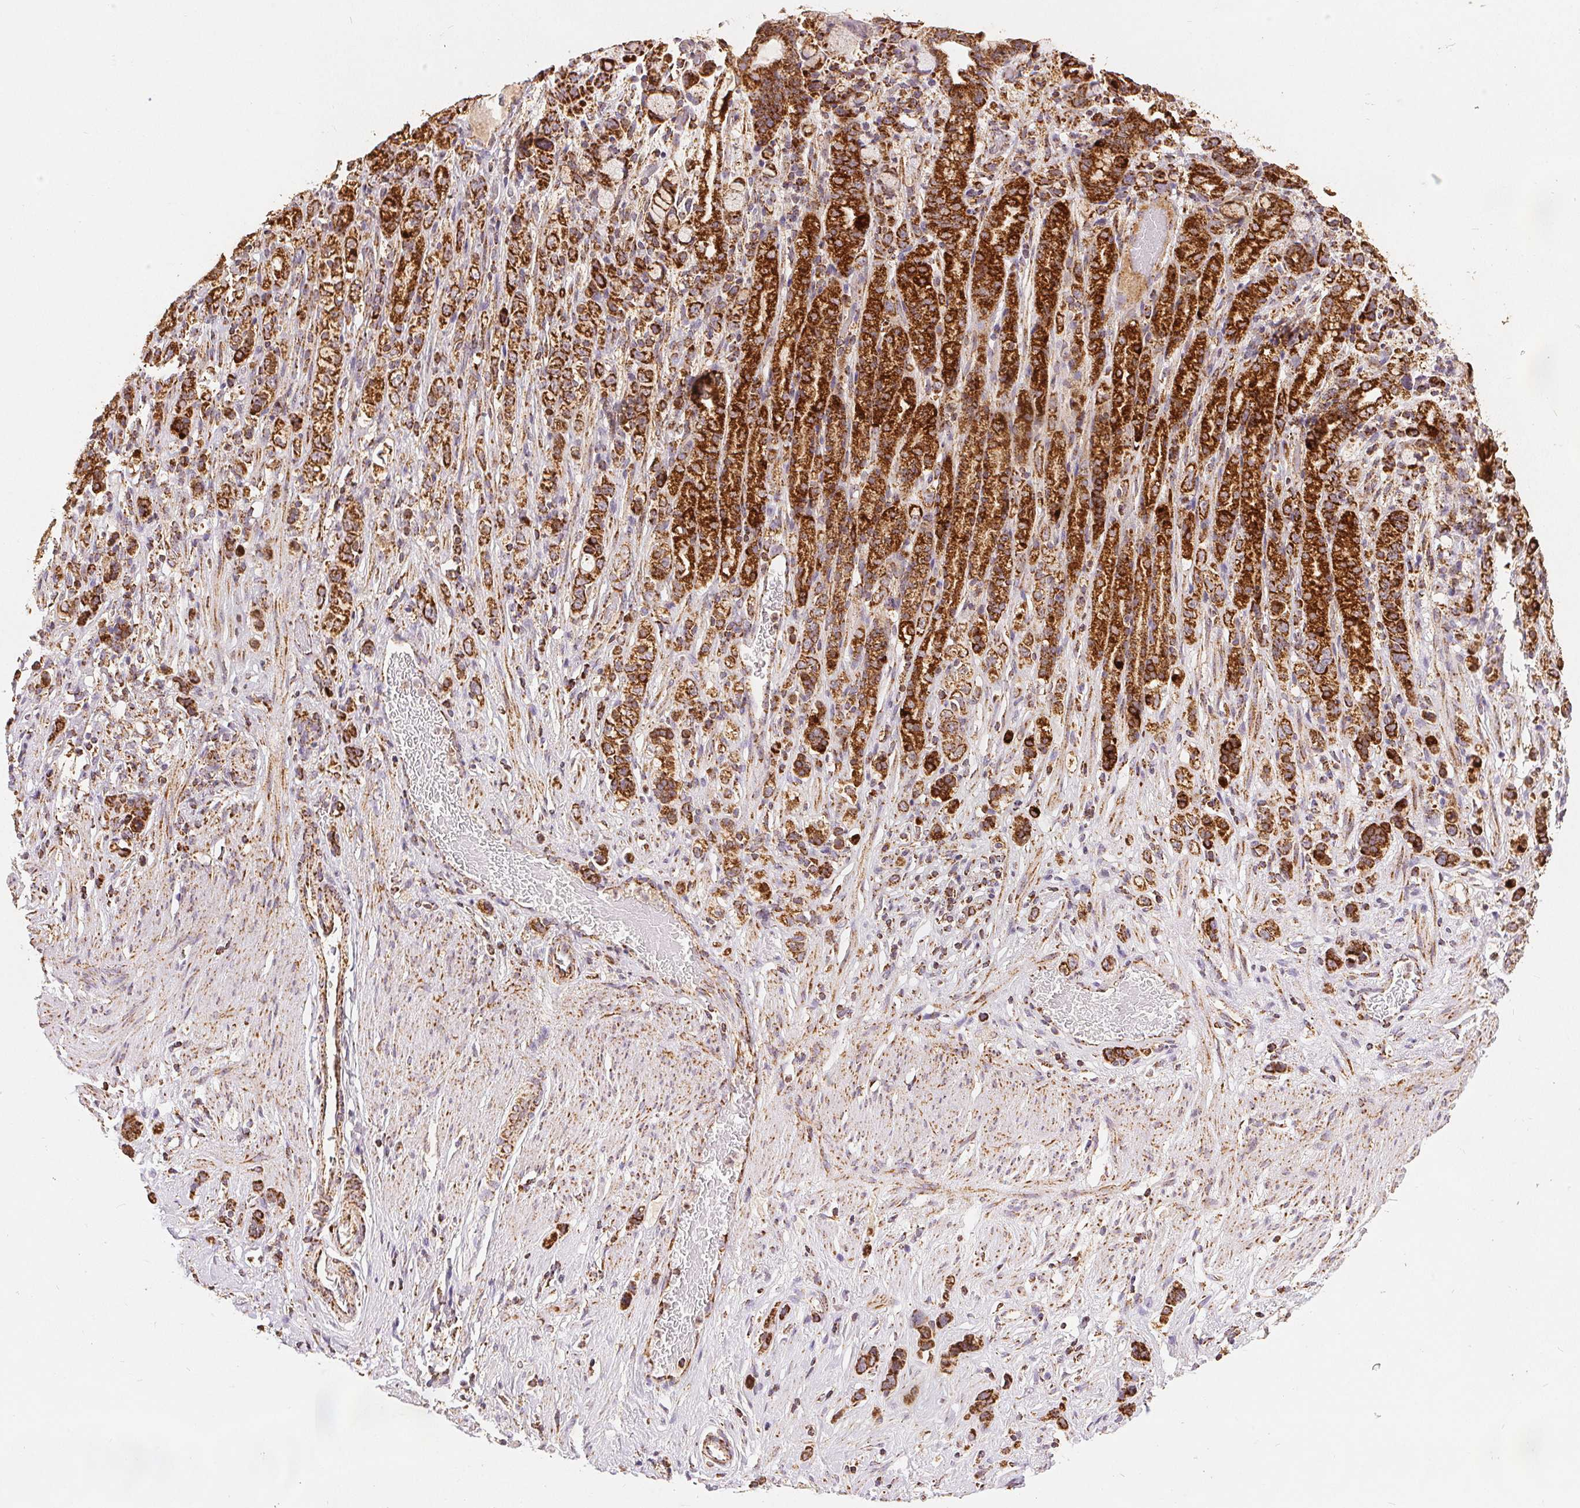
{"staining": {"intensity": "strong", "quantity": ">75%", "location": "cytoplasmic/membranous"}, "tissue": "stomach cancer", "cell_type": "Tumor cells", "image_type": "cancer", "snomed": [{"axis": "morphology", "description": "Adenocarcinoma, NOS"}, {"axis": "topography", "description": "Stomach"}], "caption": "Immunohistochemistry (IHC) photomicrograph of neoplastic tissue: stomach cancer (adenocarcinoma) stained using IHC displays high levels of strong protein expression localized specifically in the cytoplasmic/membranous of tumor cells, appearing as a cytoplasmic/membranous brown color.", "gene": "SDHB", "patient": {"sex": "female", "age": 65}}